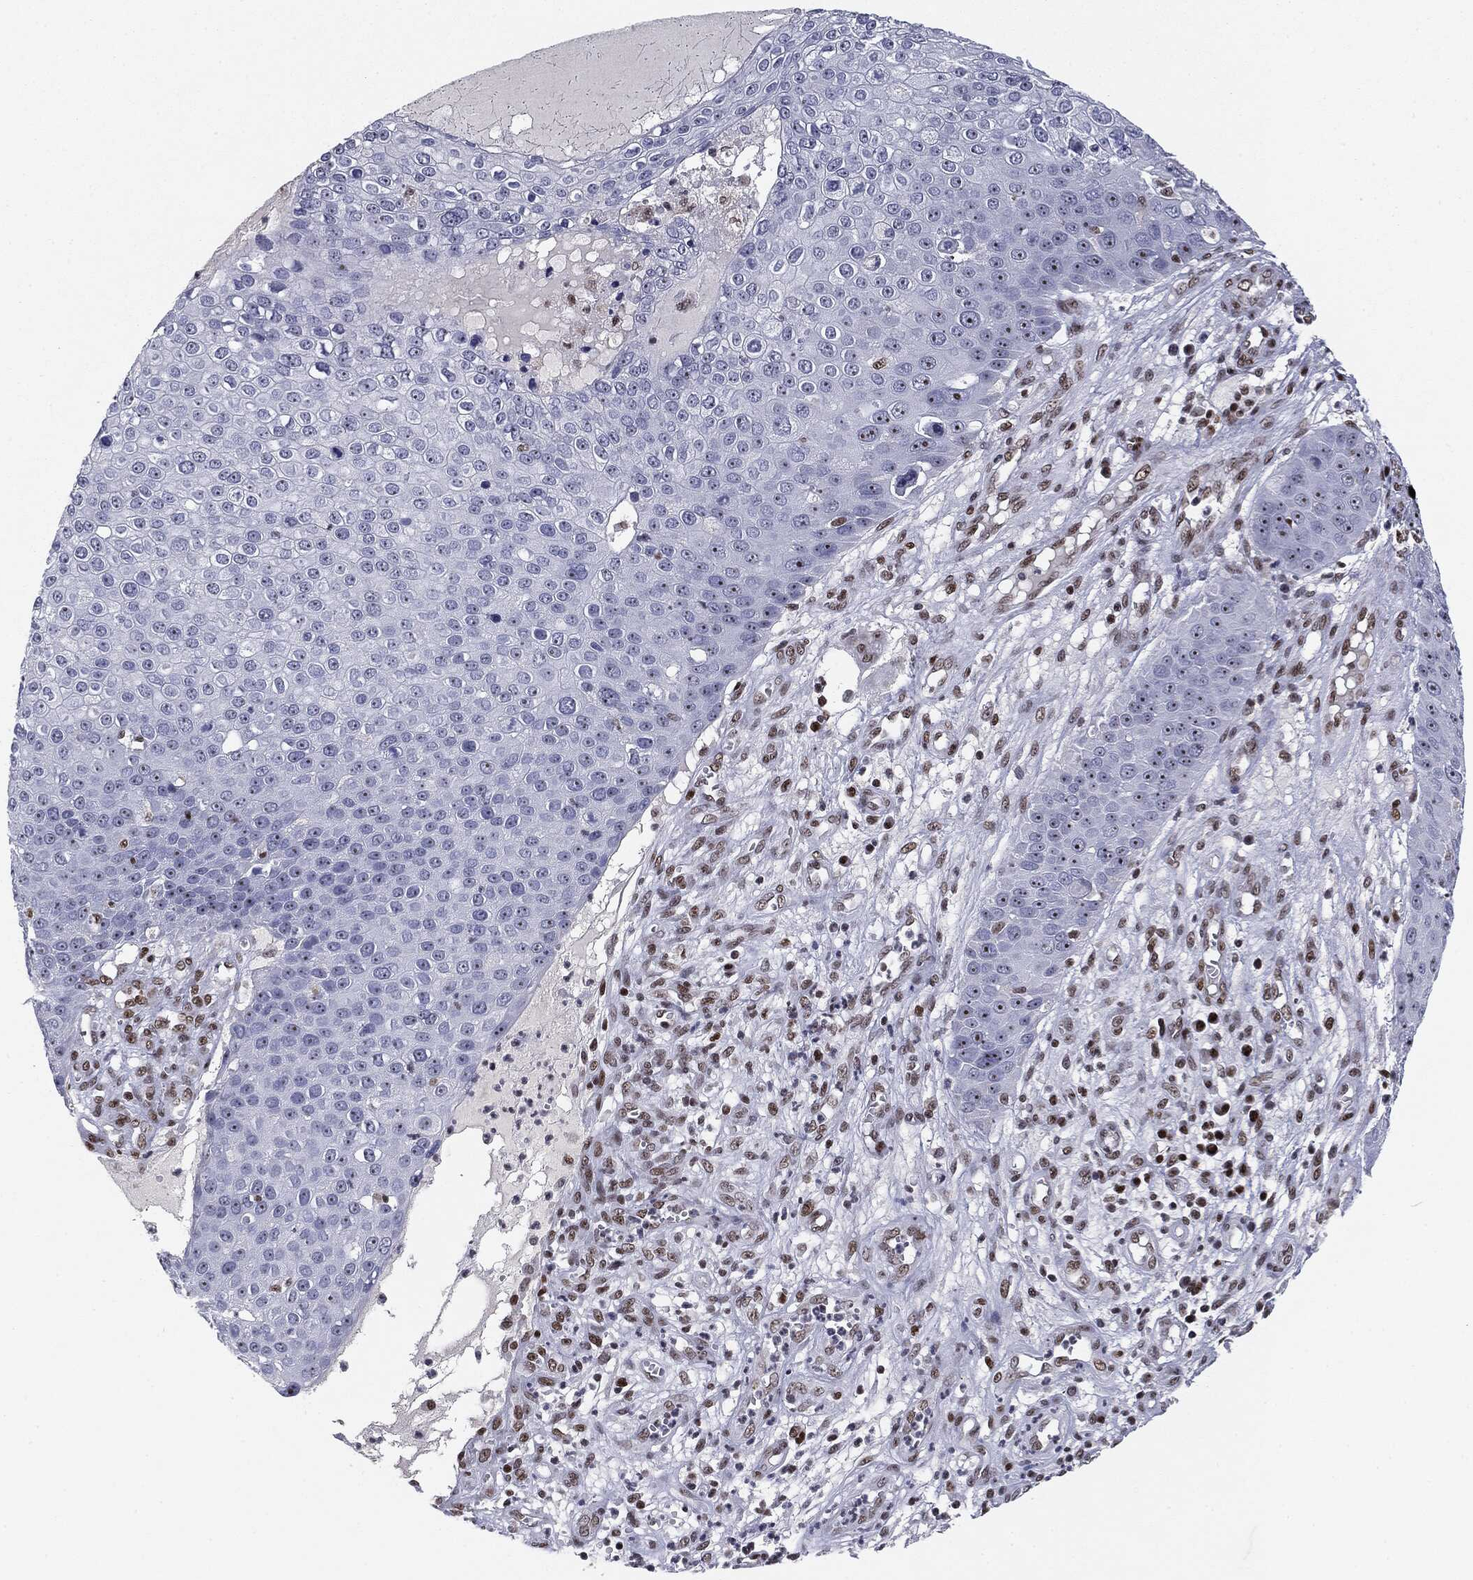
{"staining": {"intensity": "weak", "quantity": "<25%", "location": "nuclear"}, "tissue": "skin cancer", "cell_type": "Tumor cells", "image_type": "cancer", "snomed": [{"axis": "morphology", "description": "Squamous cell carcinoma, NOS"}, {"axis": "topography", "description": "Skin"}], "caption": "Immunohistochemistry micrograph of squamous cell carcinoma (skin) stained for a protein (brown), which demonstrates no staining in tumor cells.", "gene": "MDC1", "patient": {"sex": "male", "age": 71}}